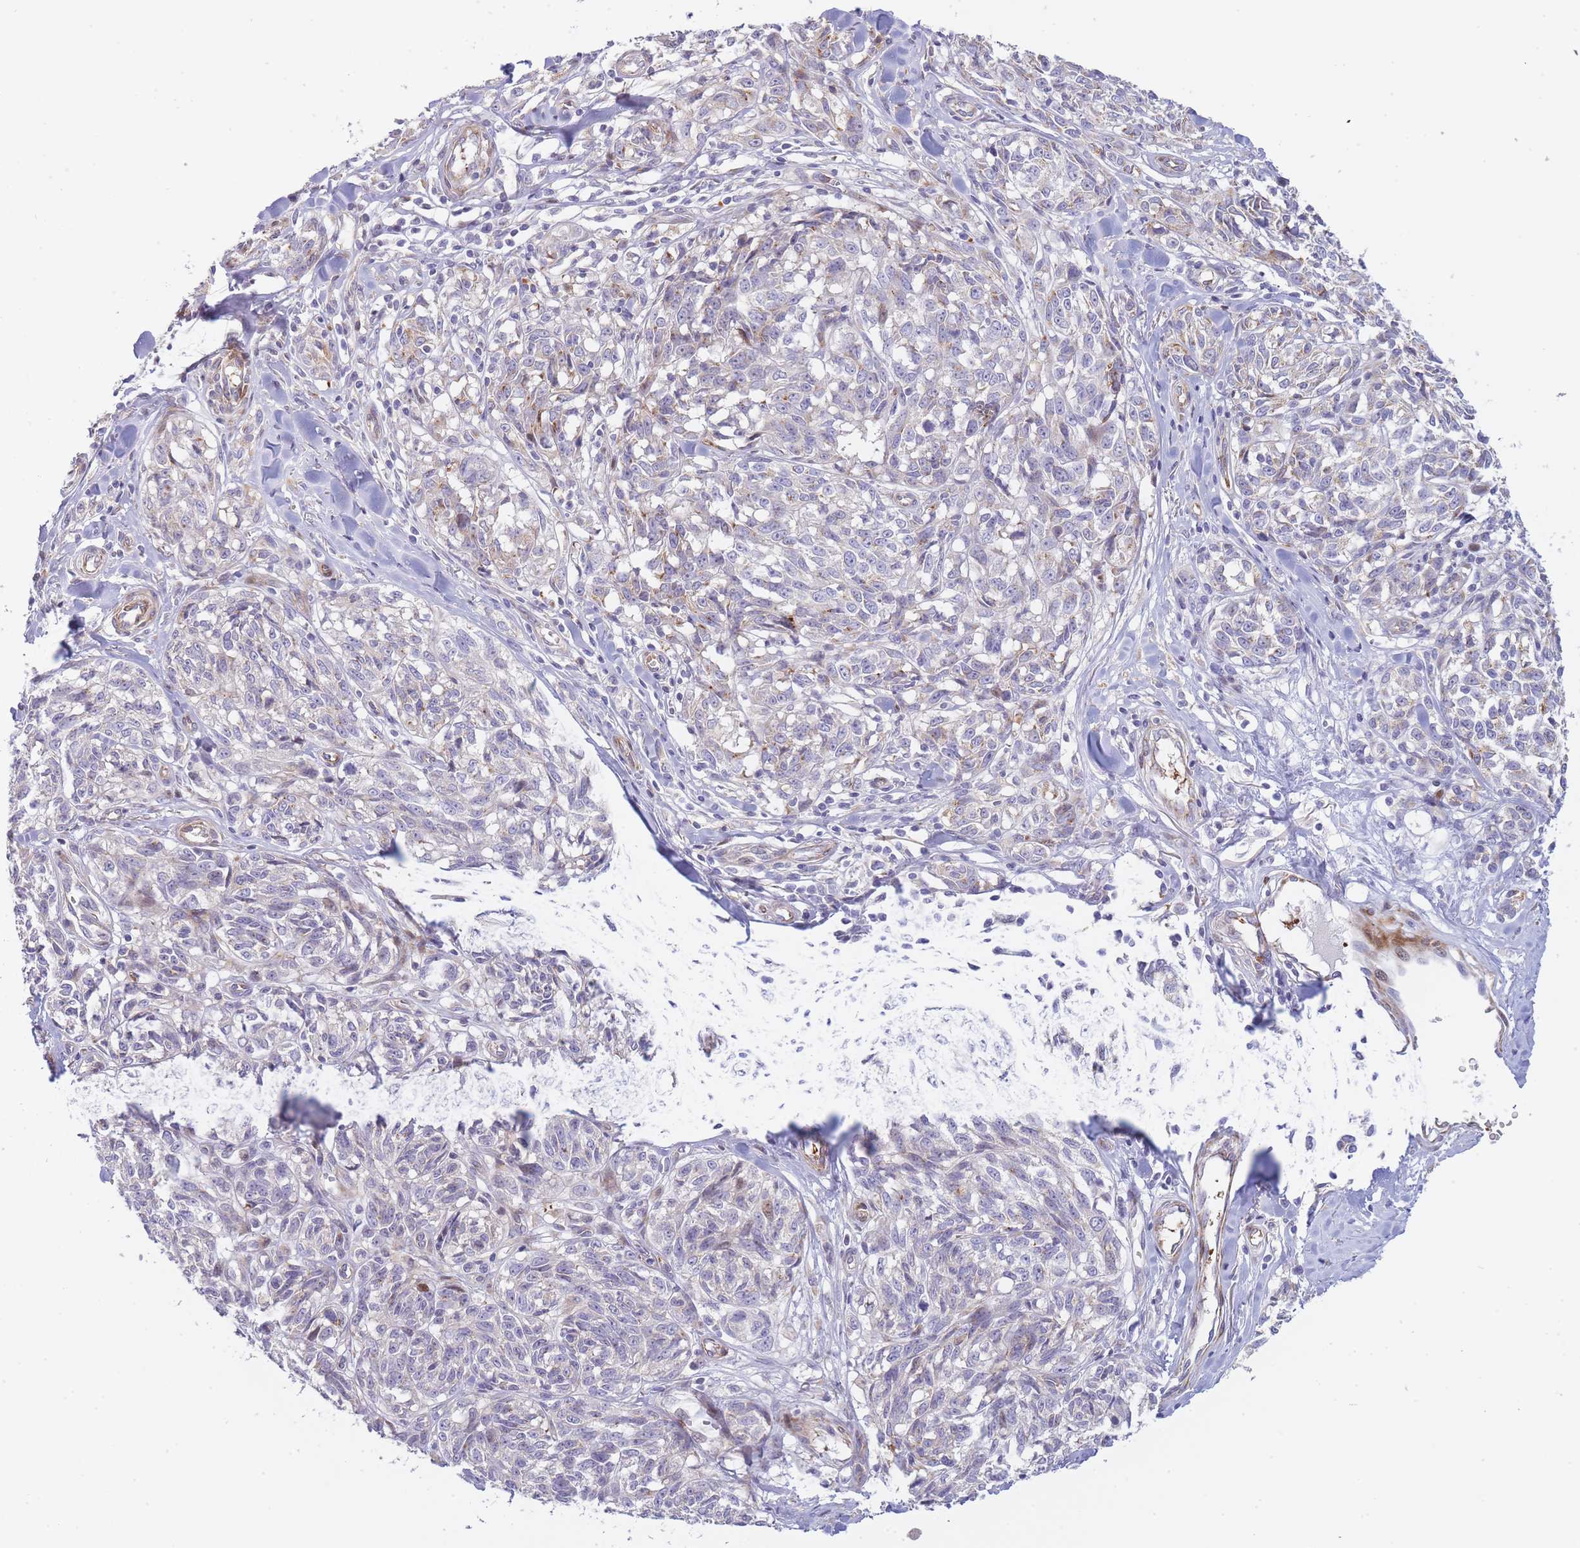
{"staining": {"intensity": "negative", "quantity": "none", "location": "none"}, "tissue": "melanoma", "cell_type": "Tumor cells", "image_type": "cancer", "snomed": [{"axis": "morphology", "description": "Normal tissue, NOS"}, {"axis": "morphology", "description": "Malignant melanoma, NOS"}, {"axis": "topography", "description": "Skin"}], "caption": "This is a photomicrograph of IHC staining of malignant melanoma, which shows no expression in tumor cells.", "gene": "ATP5MC2", "patient": {"sex": "female", "age": 64}}